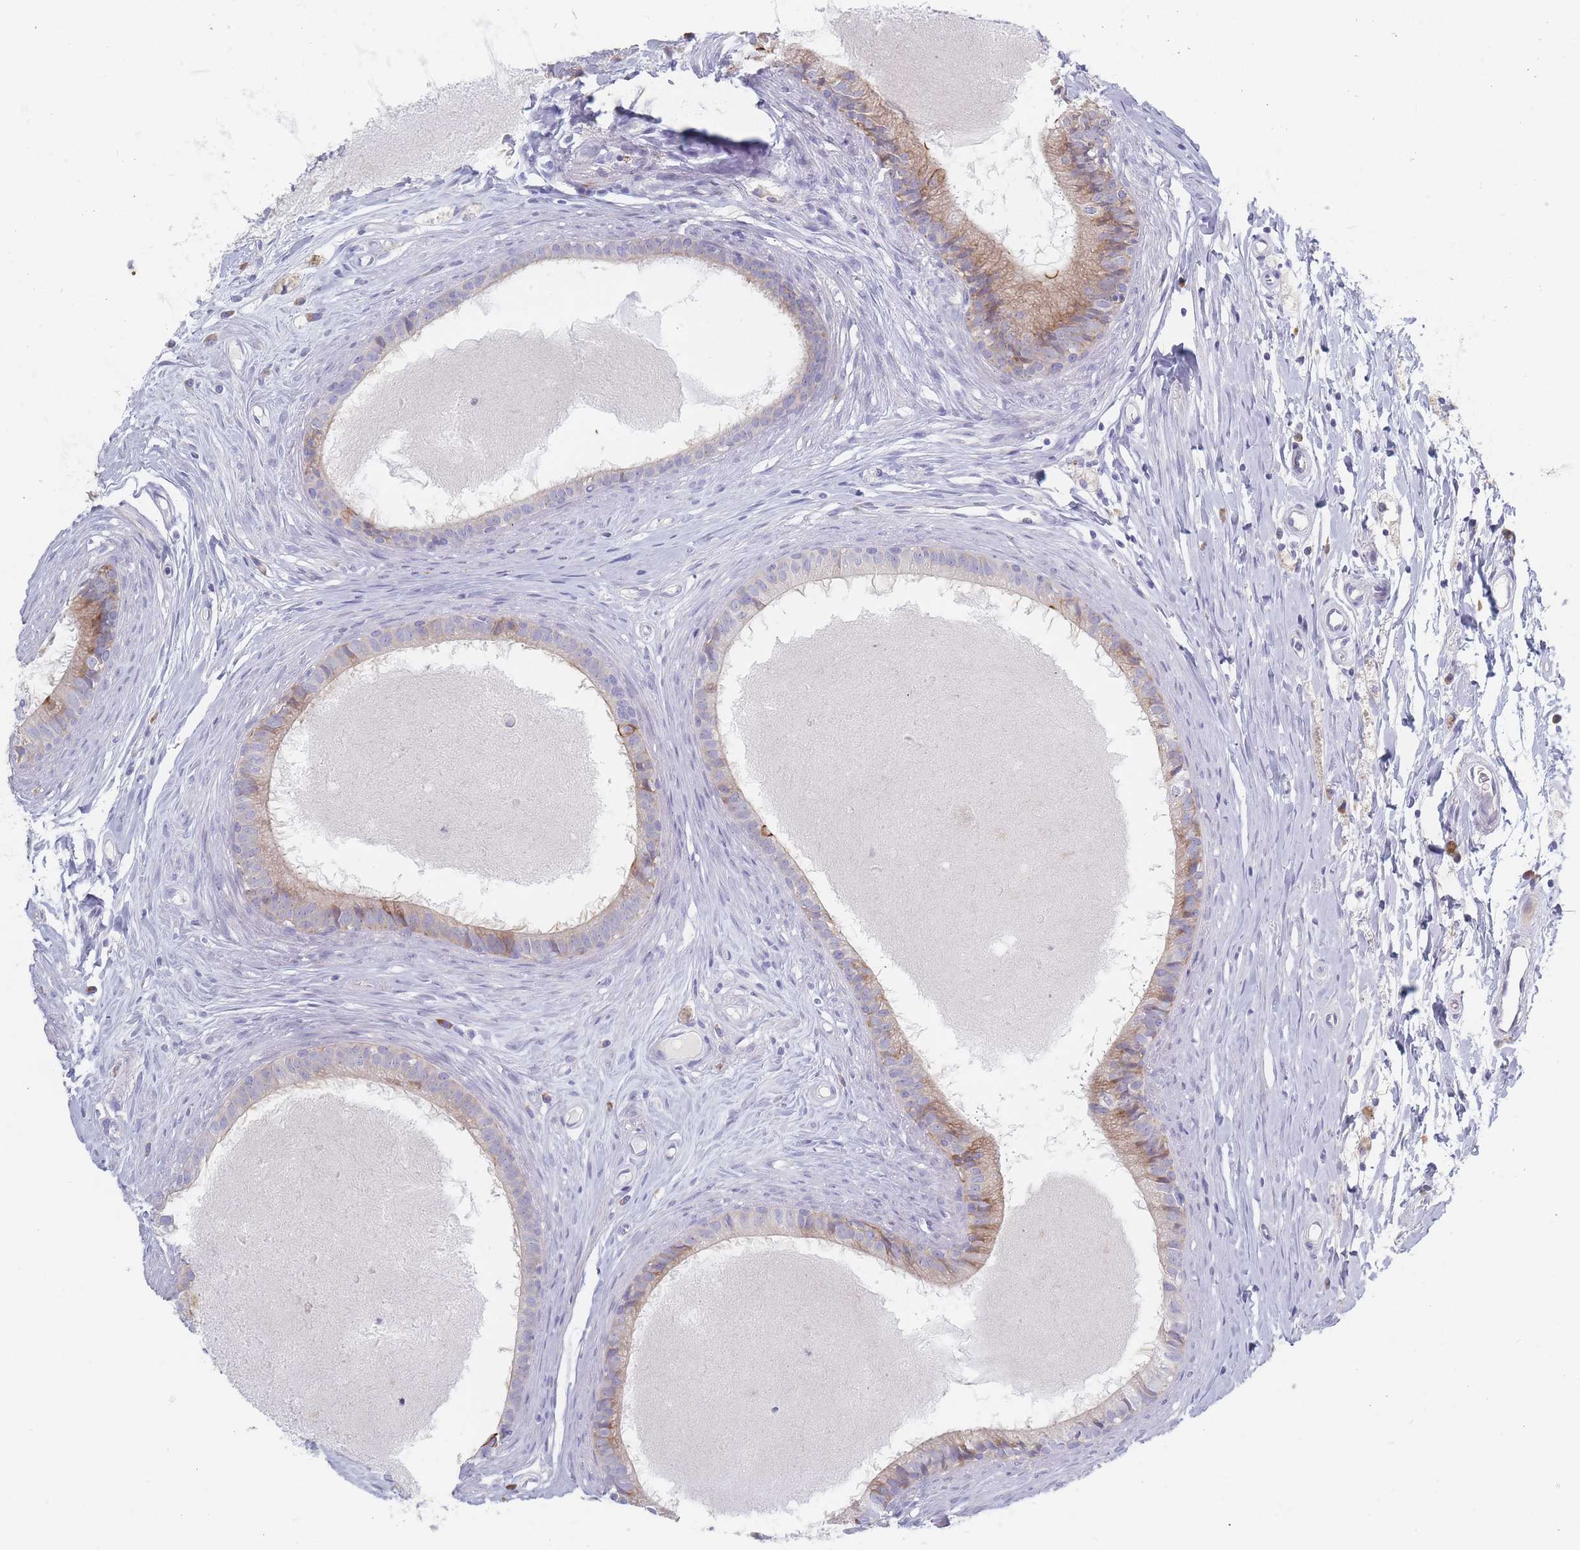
{"staining": {"intensity": "moderate", "quantity": "<25%", "location": "cytoplasmic/membranous"}, "tissue": "epididymis", "cell_type": "Glandular cells", "image_type": "normal", "snomed": [{"axis": "morphology", "description": "Normal tissue, NOS"}, {"axis": "topography", "description": "Epididymis"}], "caption": "Protein analysis of normal epididymis reveals moderate cytoplasmic/membranous expression in about <25% of glandular cells. The protein is shown in brown color, while the nuclei are stained blue.", "gene": "SPATS1", "patient": {"sex": "male", "age": 80}}